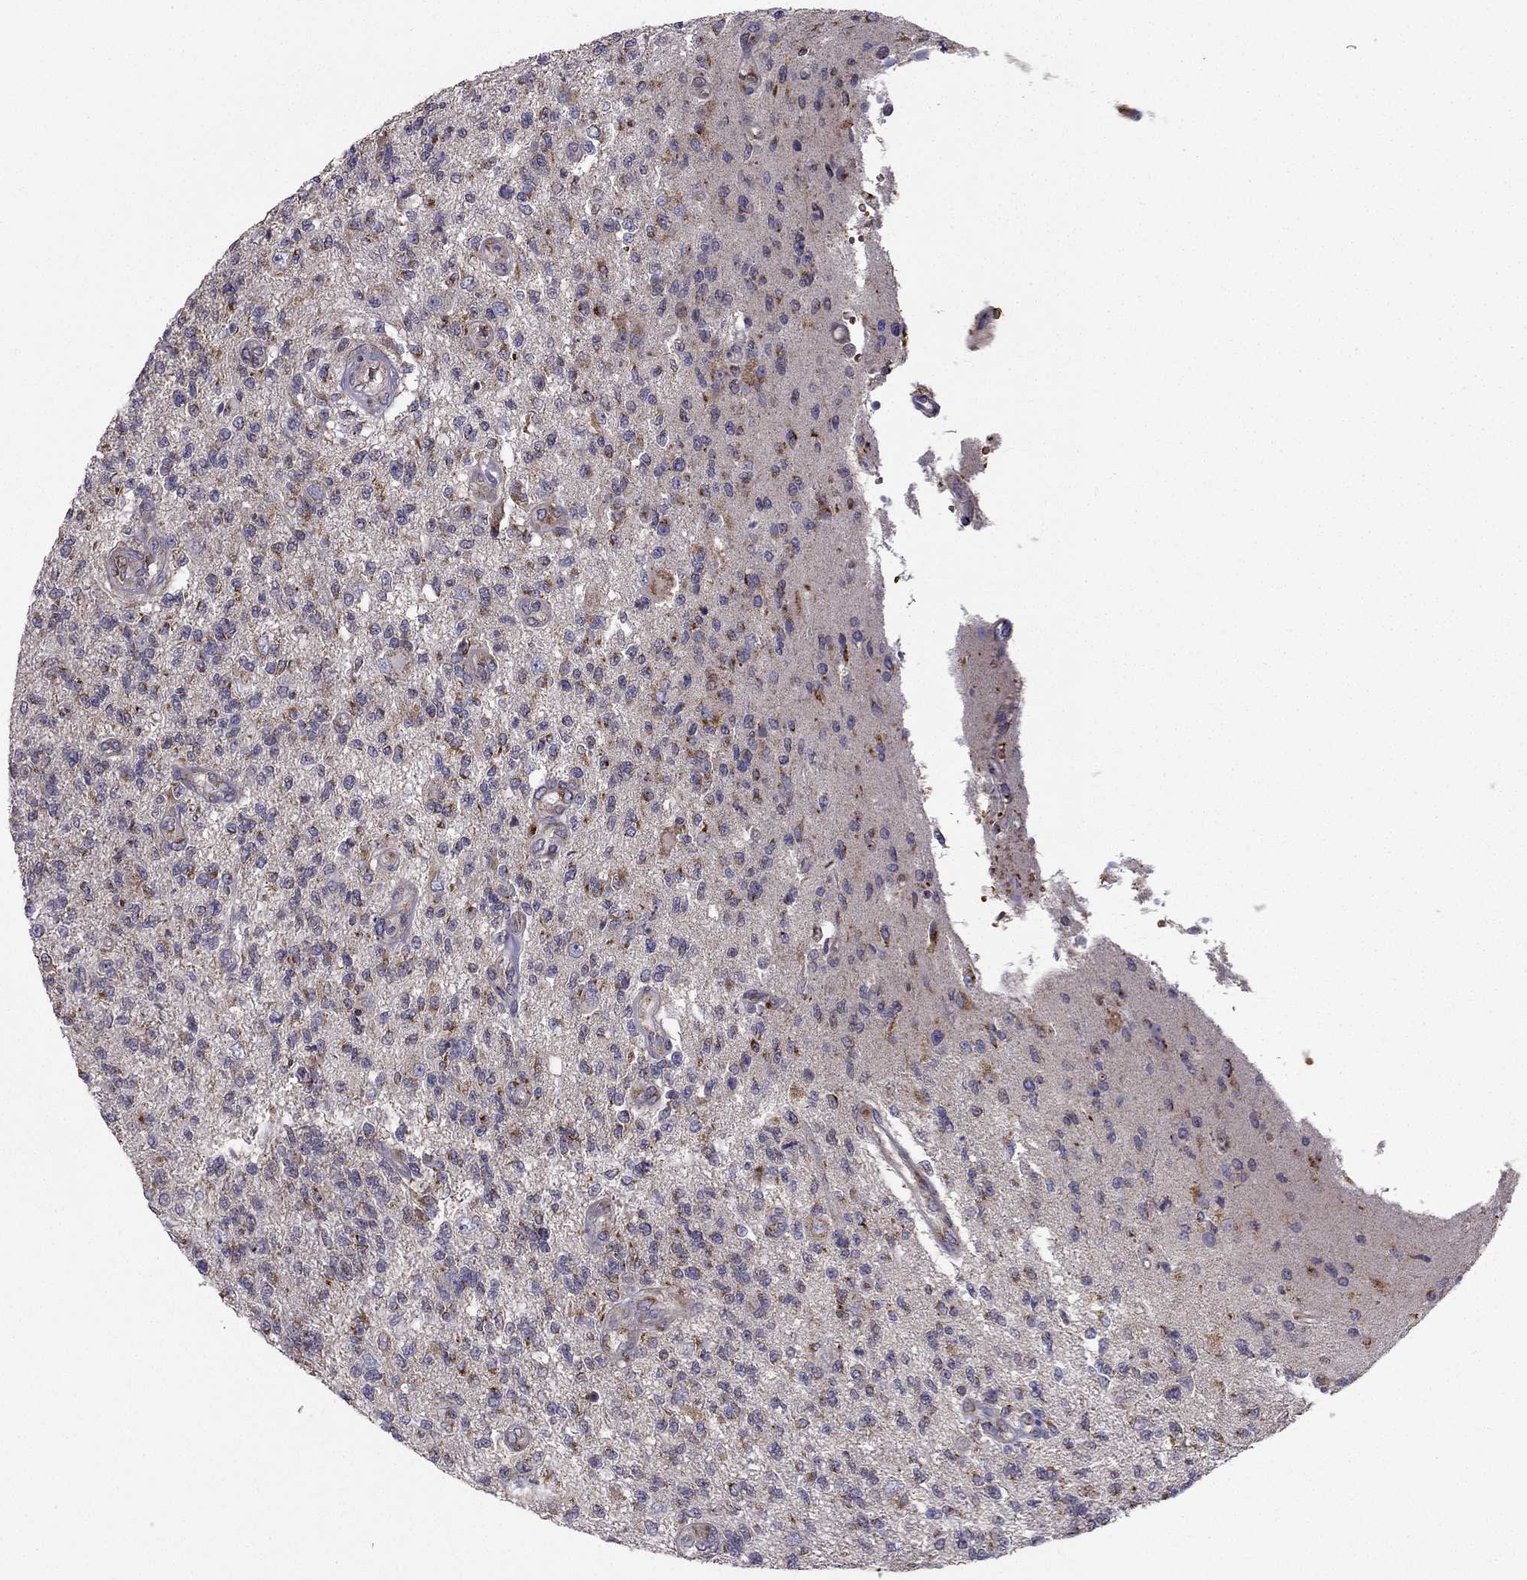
{"staining": {"intensity": "negative", "quantity": "none", "location": "none"}, "tissue": "glioma", "cell_type": "Tumor cells", "image_type": "cancer", "snomed": [{"axis": "morphology", "description": "Glioma, malignant, High grade"}, {"axis": "topography", "description": "Brain"}], "caption": "Malignant glioma (high-grade) was stained to show a protein in brown. There is no significant positivity in tumor cells.", "gene": "B4GALT7", "patient": {"sex": "male", "age": 56}}